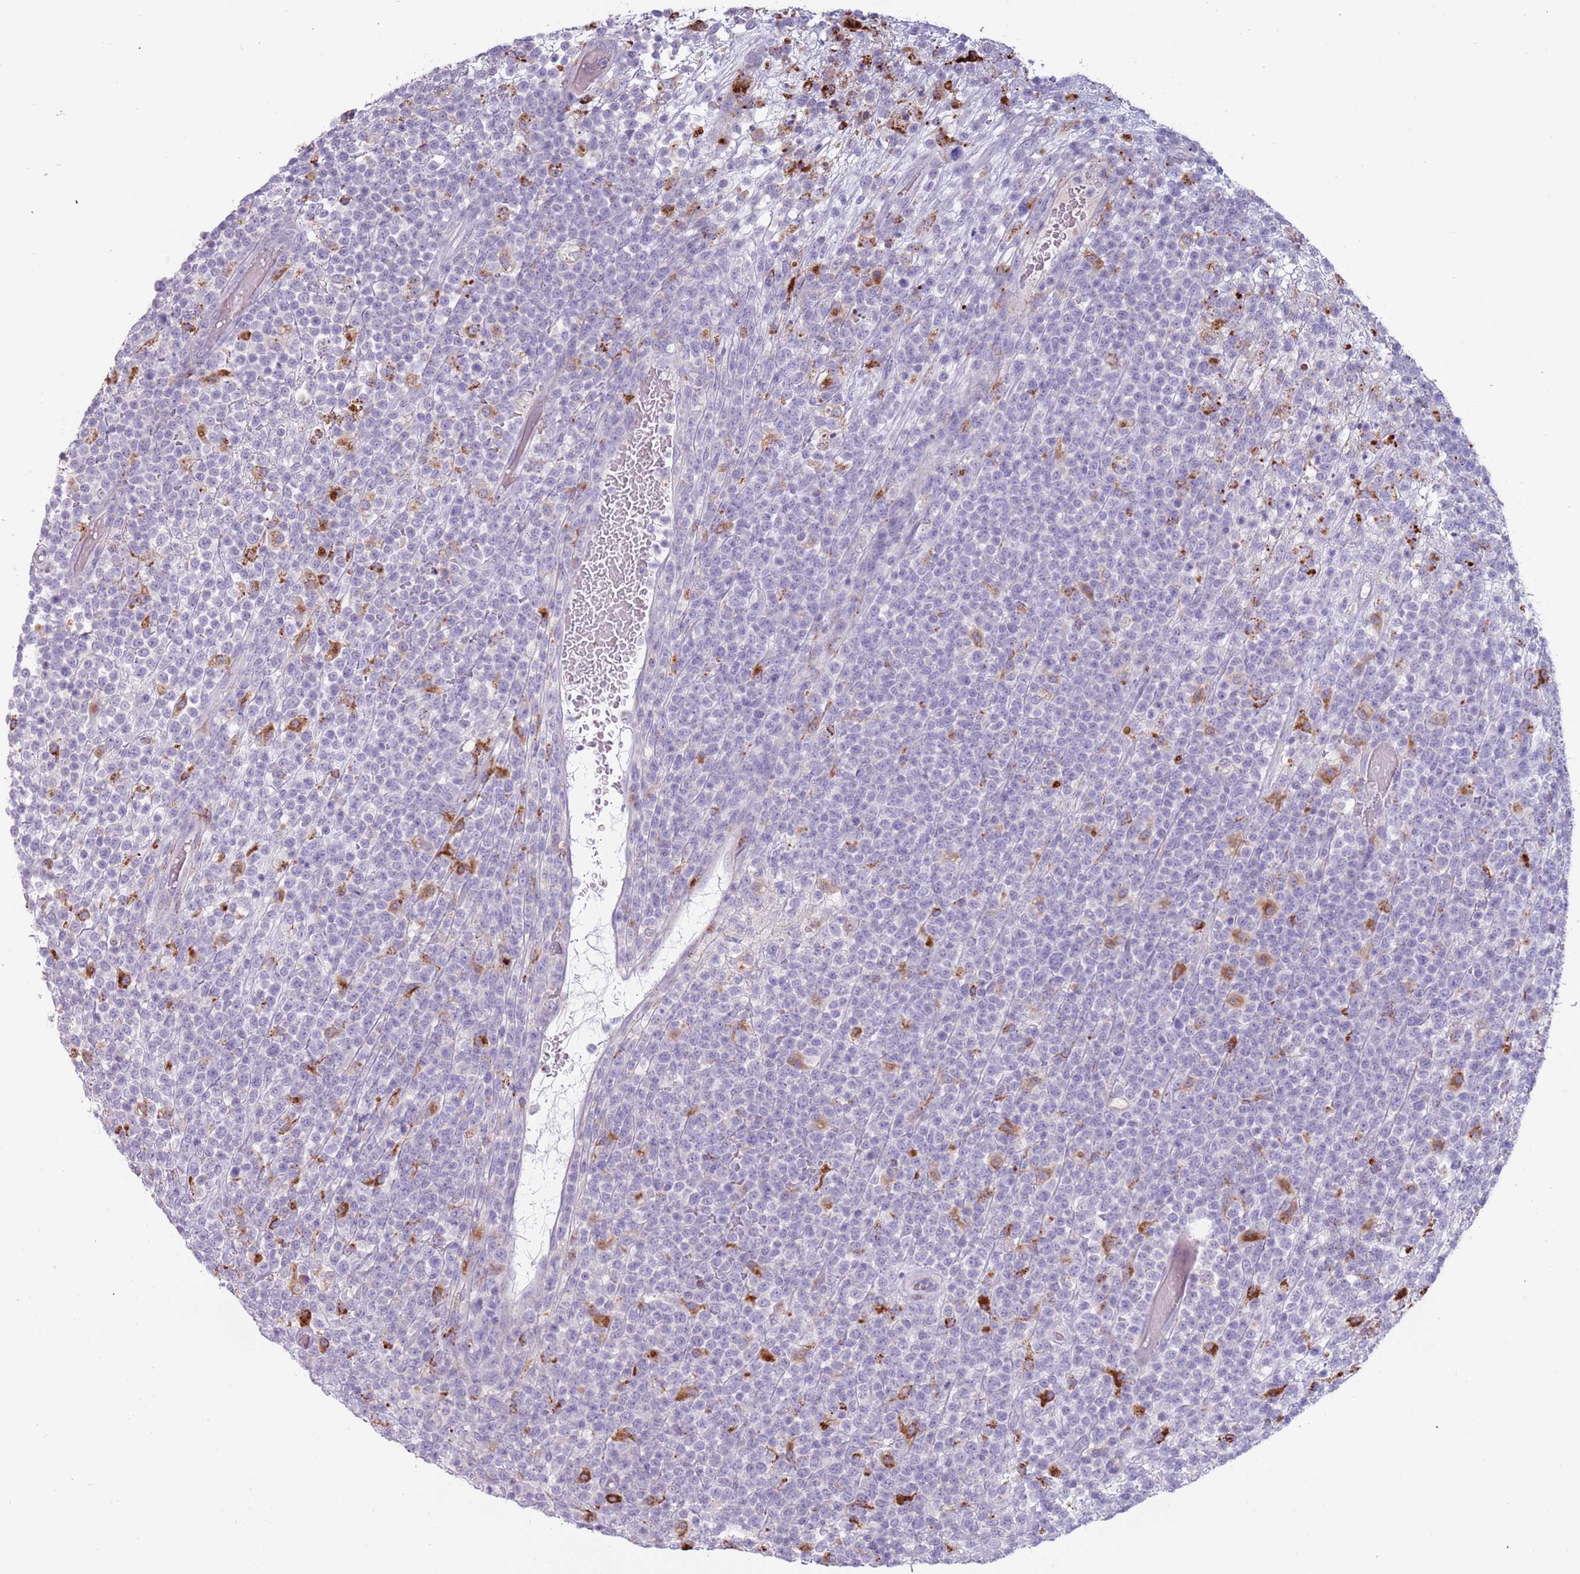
{"staining": {"intensity": "negative", "quantity": "none", "location": "none"}, "tissue": "lymphoma", "cell_type": "Tumor cells", "image_type": "cancer", "snomed": [{"axis": "morphology", "description": "Malignant lymphoma, non-Hodgkin's type, High grade"}, {"axis": "topography", "description": "Colon"}], "caption": "Tumor cells are negative for brown protein staining in lymphoma.", "gene": "NWD2", "patient": {"sex": "female", "age": 53}}